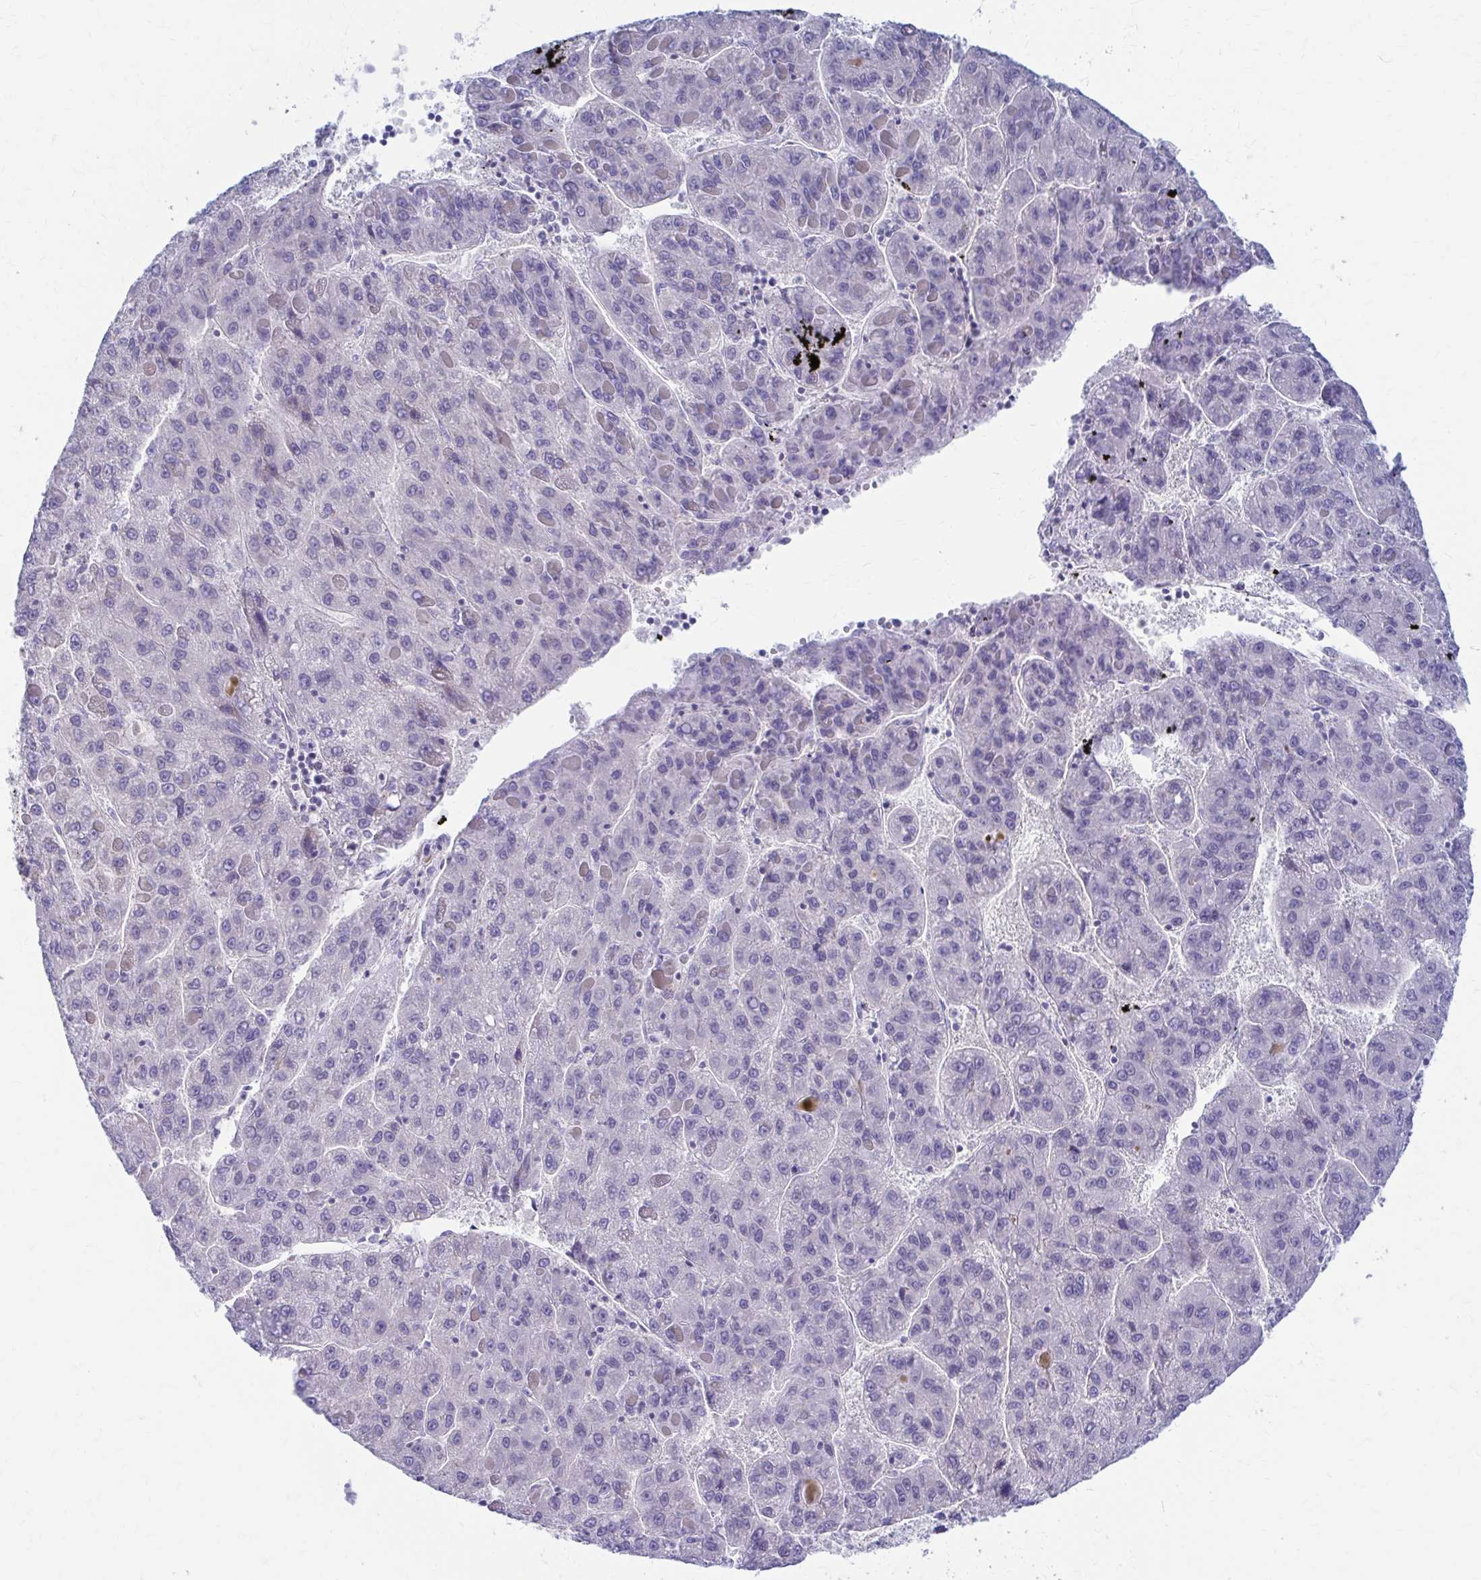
{"staining": {"intensity": "negative", "quantity": "none", "location": "none"}, "tissue": "liver cancer", "cell_type": "Tumor cells", "image_type": "cancer", "snomed": [{"axis": "morphology", "description": "Carcinoma, Hepatocellular, NOS"}, {"axis": "topography", "description": "Liver"}], "caption": "This histopathology image is of liver cancer (hepatocellular carcinoma) stained with IHC to label a protein in brown with the nuclei are counter-stained blue. There is no staining in tumor cells. The staining is performed using DAB brown chromogen with nuclei counter-stained in using hematoxylin.", "gene": "RADIL", "patient": {"sex": "female", "age": 82}}